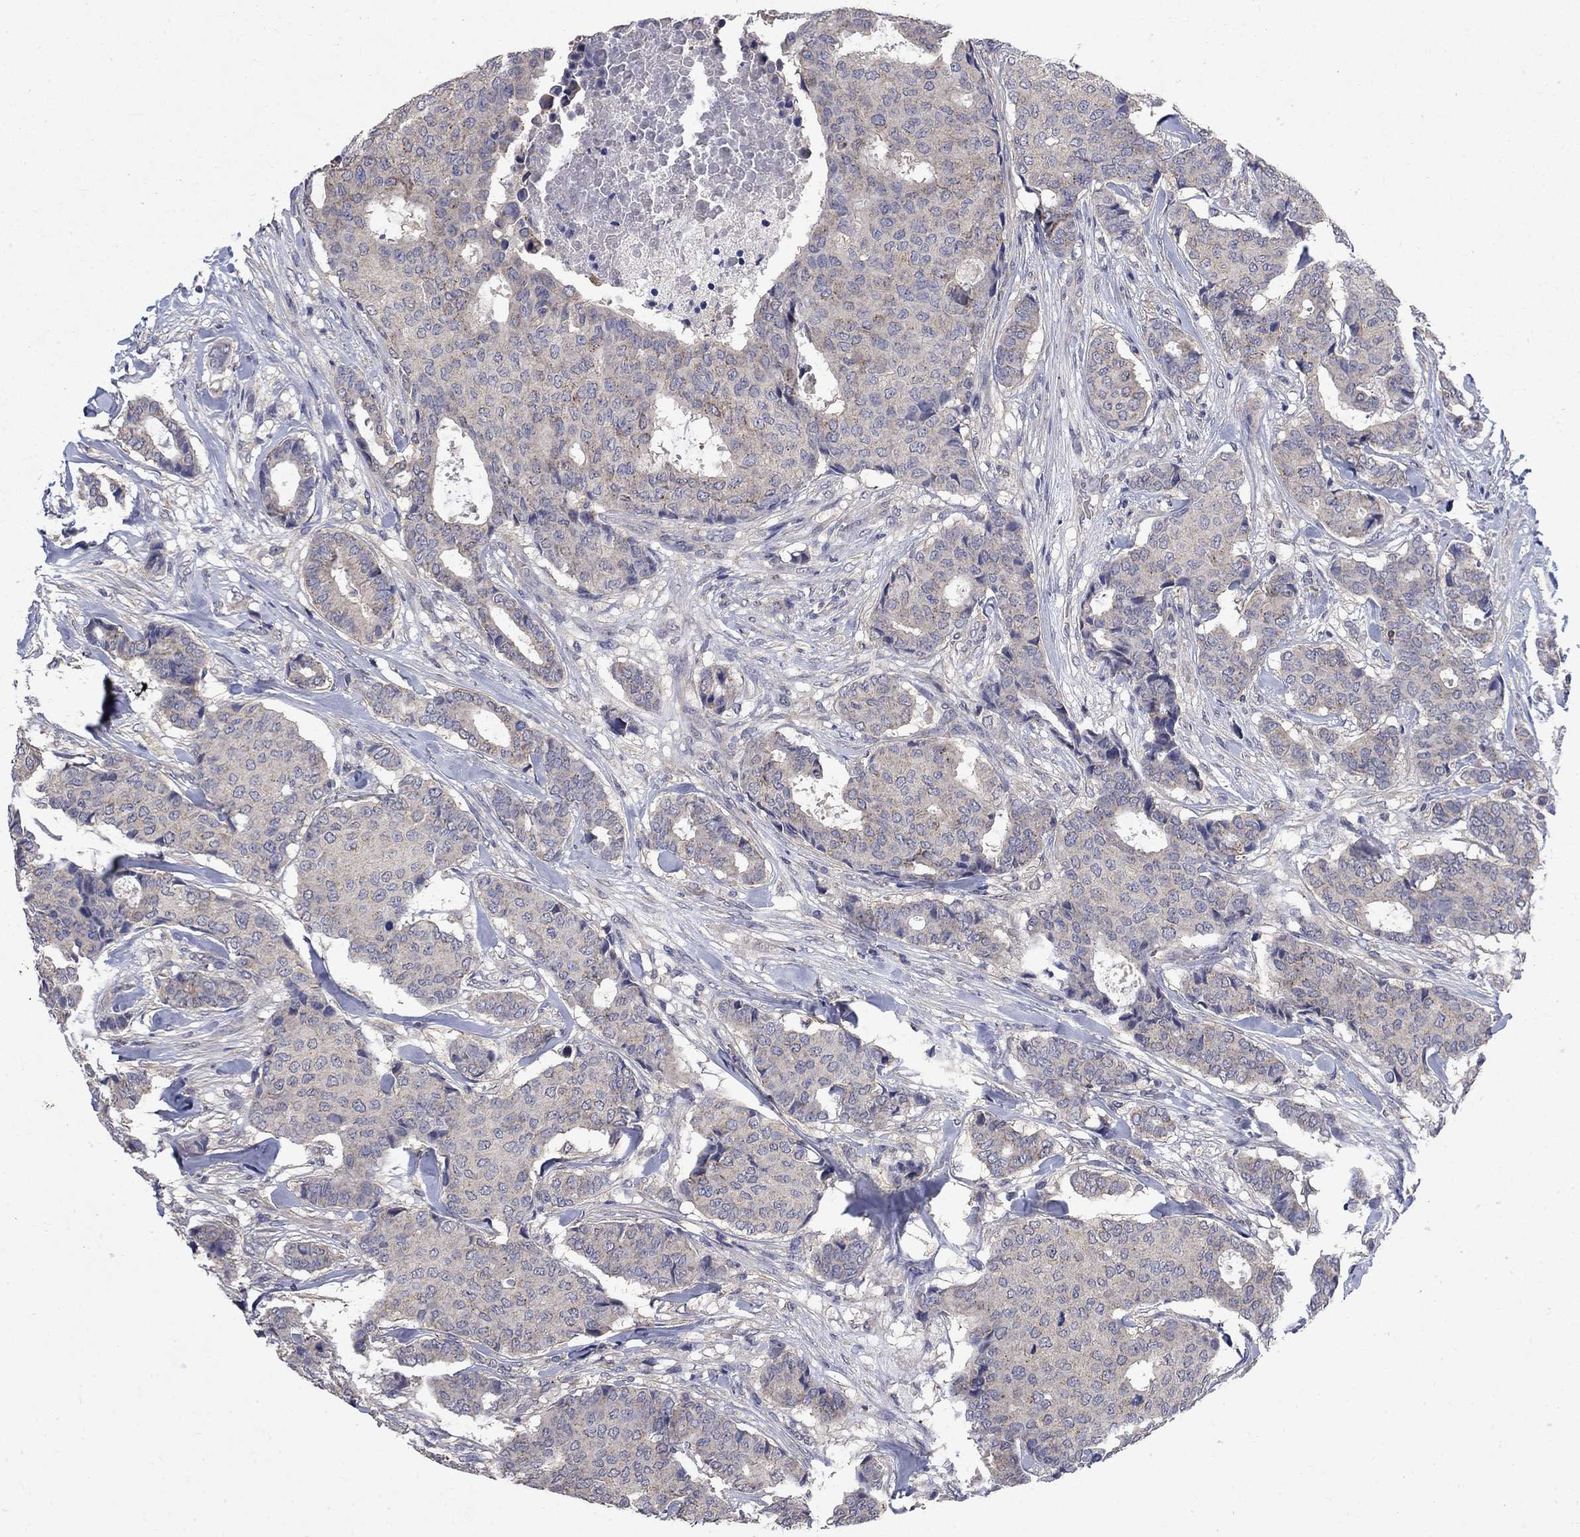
{"staining": {"intensity": "moderate", "quantity": "<25%", "location": "cytoplasmic/membranous"}, "tissue": "breast cancer", "cell_type": "Tumor cells", "image_type": "cancer", "snomed": [{"axis": "morphology", "description": "Duct carcinoma"}, {"axis": "topography", "description": "Breast"}], "caption": "This histopathology image displays invasive ductal carcinoma (breast) stained with IHC to label a protein in brown. The cytoplasmic/membranous of tumor cells show moderate positivity for the protein. Nuclei are counter-stained blue.", "gene": "HSPA12A", "patient": {"sex": "female", "age": 75}}